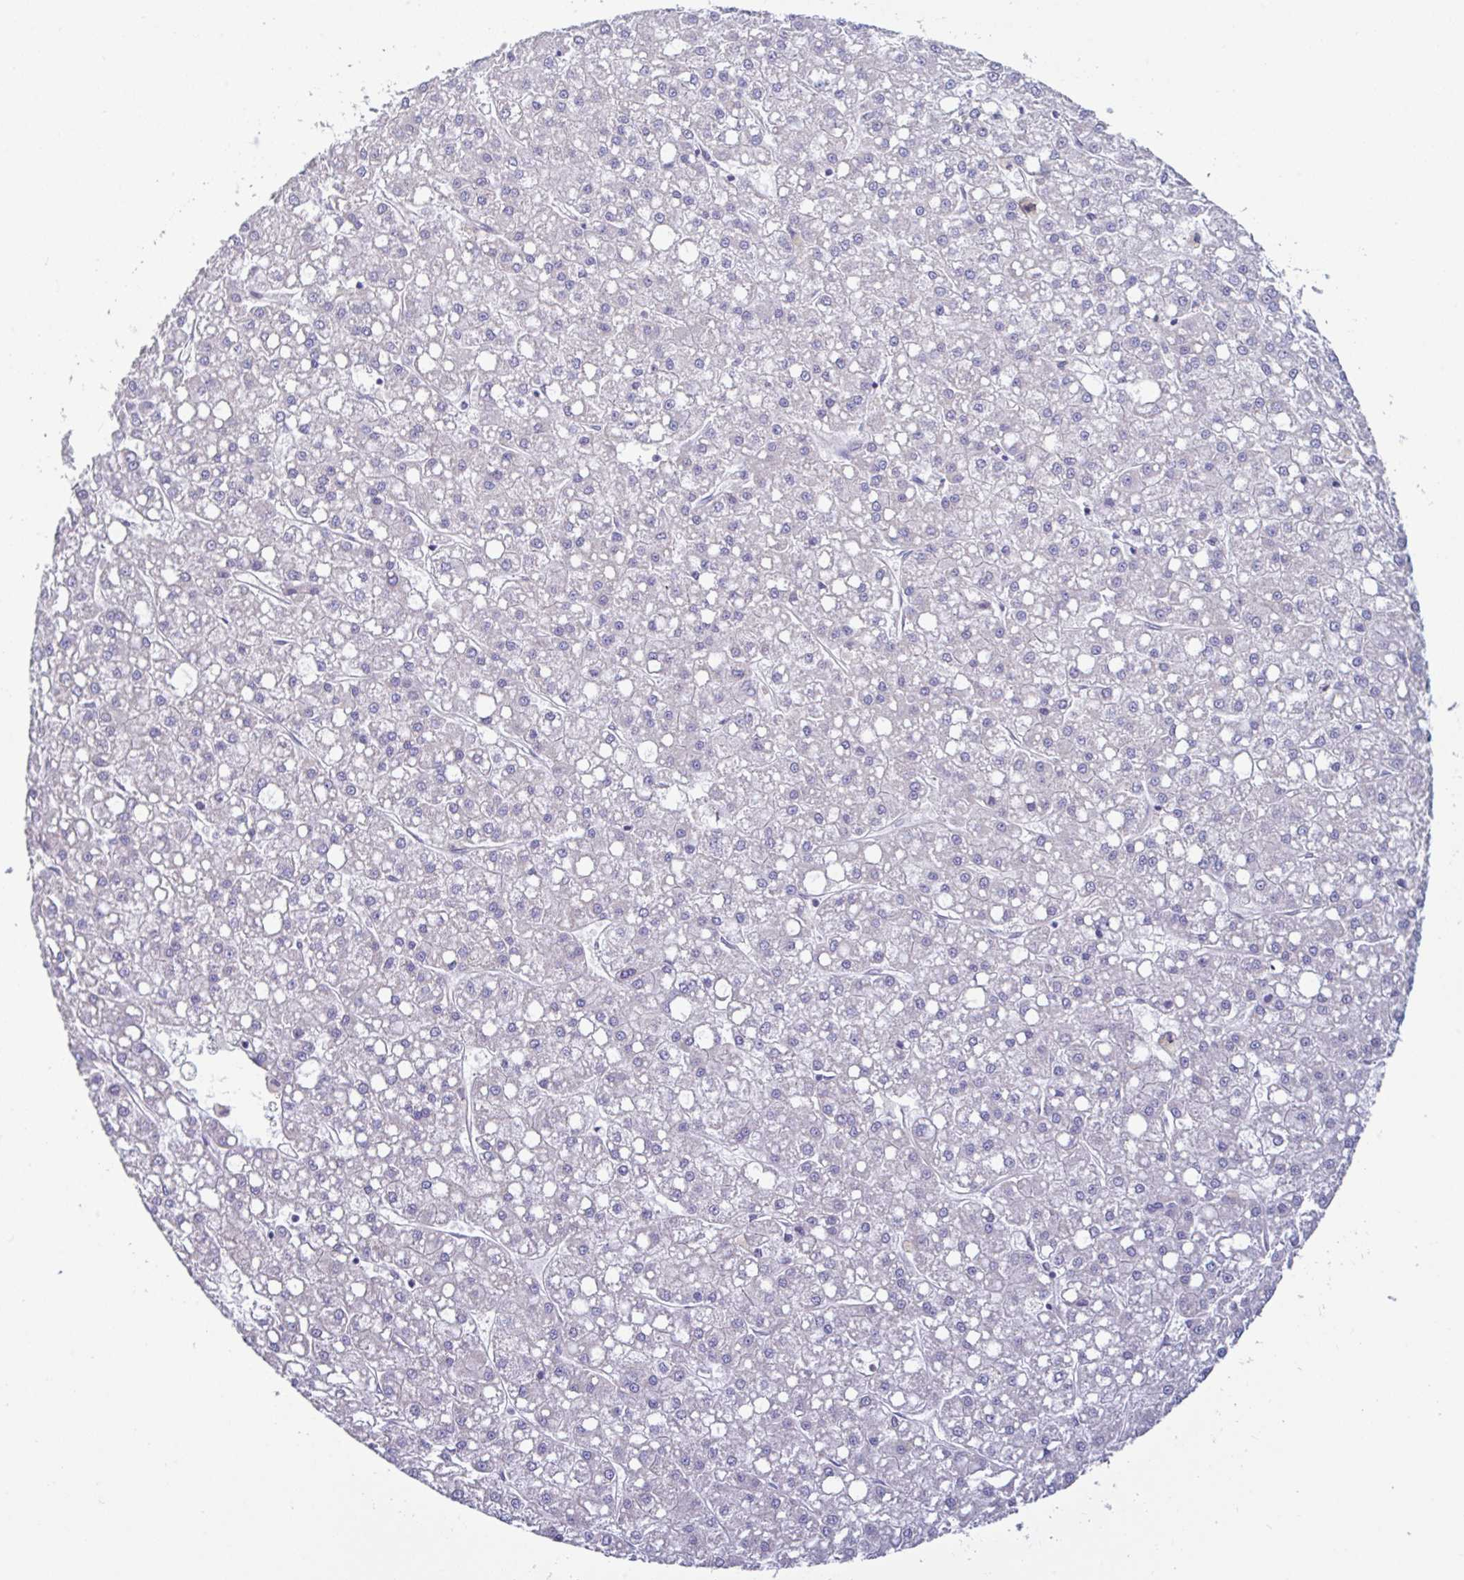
{"staining": {"intensity": "negative", "quantity": "none", "location": "none"}, "tissue": "liver cancer", "cell_type": "Tumor cells", "image_type": "cancer", "snomed": [{"axis": "morphology", "description": "Carcinoma, Hepatocellular, NOS"}, {"axis": "topography", "description": "Liver"}], "caption": "Protein analysis of liver cancer (hepatocellular carcinoma) exhibits no significant expression in tumor cells. Brightfield microscopy of immunohistochemistry stained with DAB (3,3'-diaminobenzidine) (brown) and hematoxylin (blue), captured at high magnification.", "gene": "PLCD4", "patient": {"sex": "male", "age": 67}}